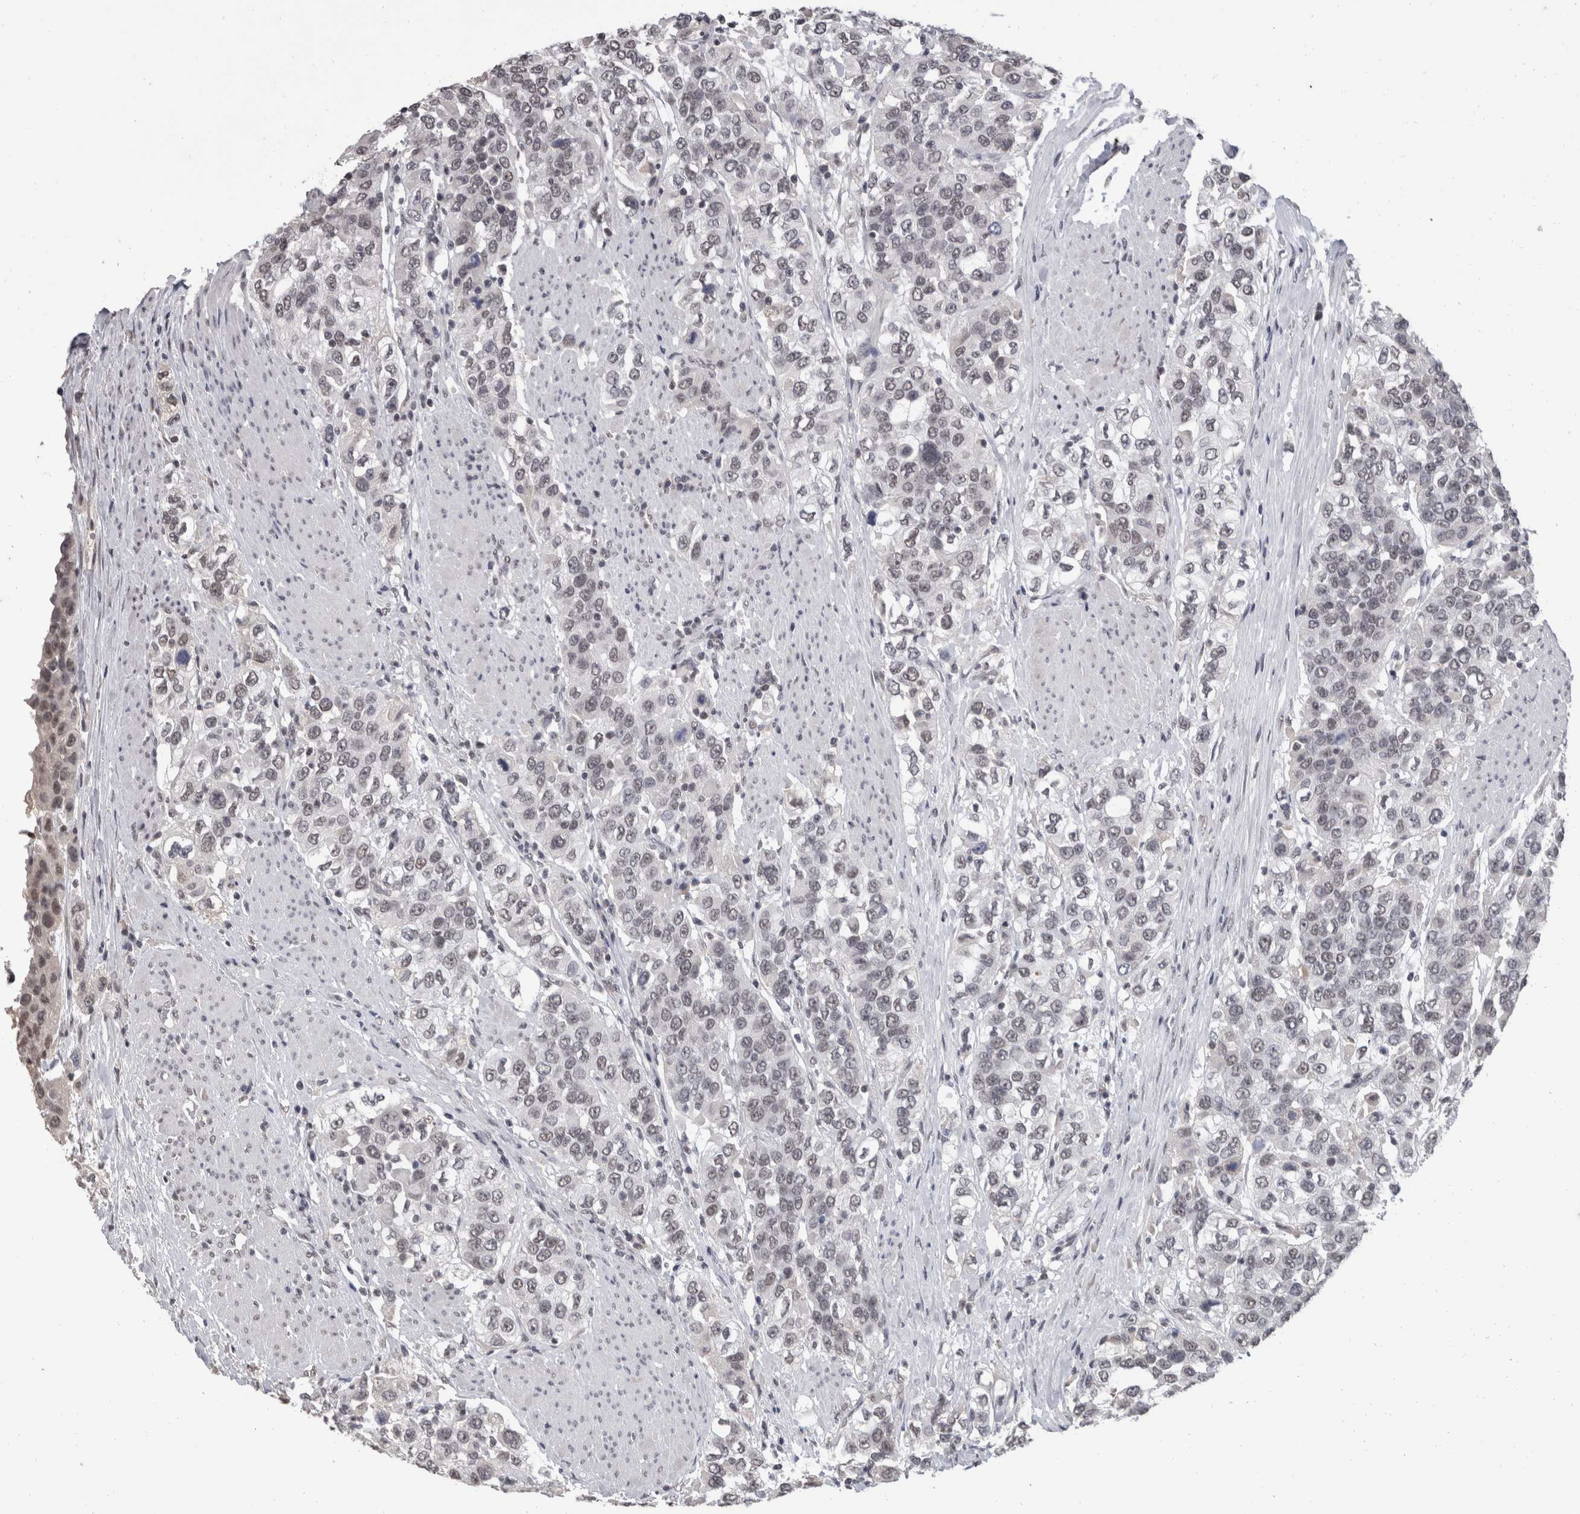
{"staining": {"intensity": "weak", "quantity": ">75%", "location": "nuclear"}, "tissue": "urothelial cancer", "cell_type": "Tumor cells", "image_type": "cancer", "snomed": [{"axis": "morphology", "description": "Urothelial carcinoma, High grade"}, {"axis": "topography", "description": "Urinary bladder"}], "caption": "High-grade urothelial carcinoma stained for a protein exhibits weak nuclear positivity in tumor cells.", "gene": "DDX17", "patient": {"sex": "female", "age": 80}}